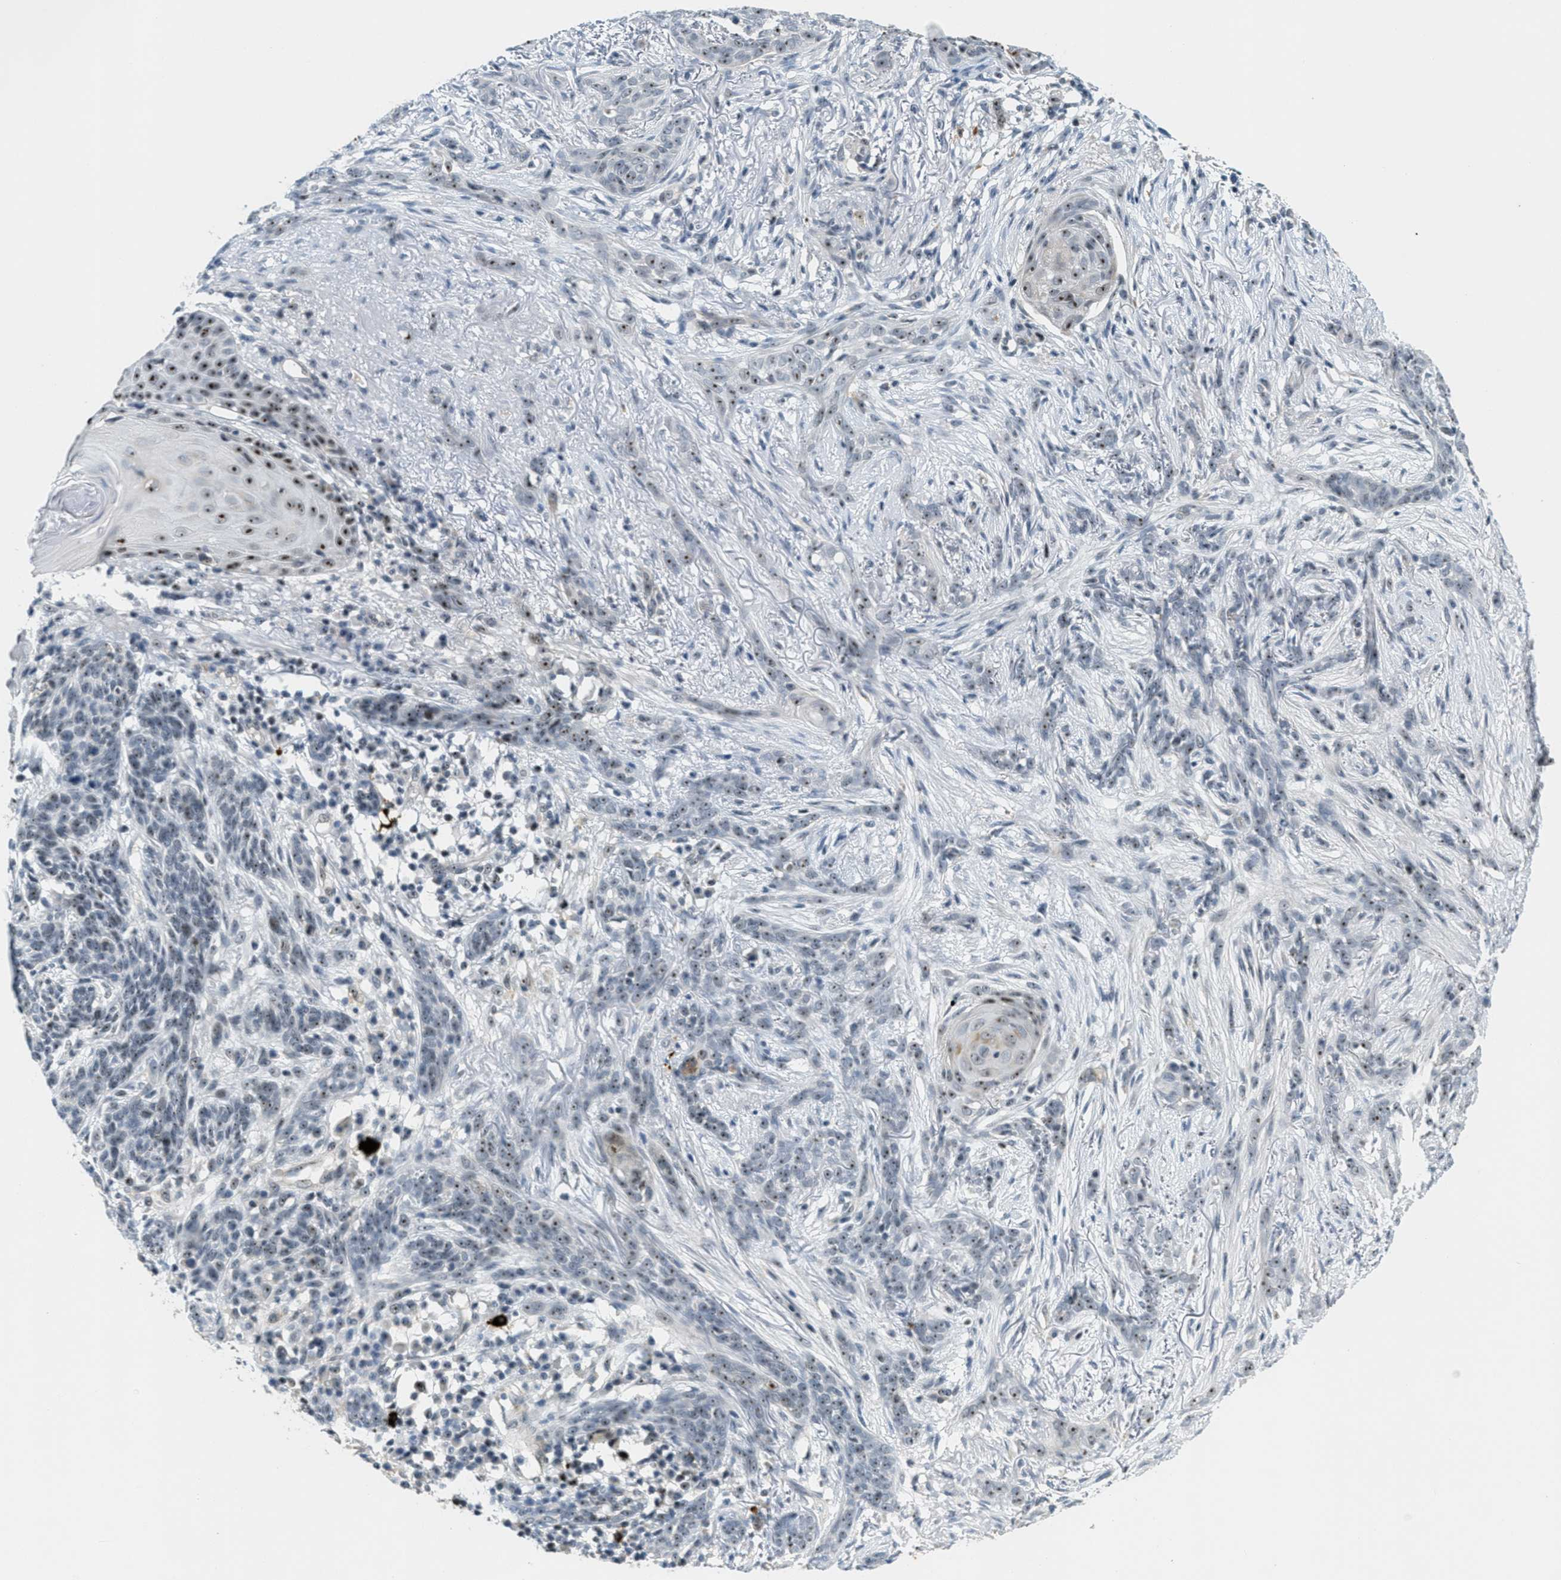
{"staining": {"intensity": "moderate", "quantity": "25%-75%", "location": "nuclear"}, "tissue": "skin cancer", "cell_type": "Tumor cells", "image_type": "cancer", "snomed": [{"axis": "morphology", "description": "Basal cell carcinoma"}, {"axis": "morphology", "description": "Adnexal tumor, benign"}, {"axis": "topography", "description": "Skin"}], "caption": "Immunohistochemistry staining of skin cancer (benign adnexal tumor), which demonstrates medium levels of moderate nuclear expression in about 25%-75% of tumor cells indicating moderate nuclear protein expression. The staining was performed using DAB (3,3'-diaminobenzidine) (brown) for protein detection and nuclei were counterstained in hematoxylin (blue).", "gene": "DDX47", "patient": {"sex": "female", "age": 42}}